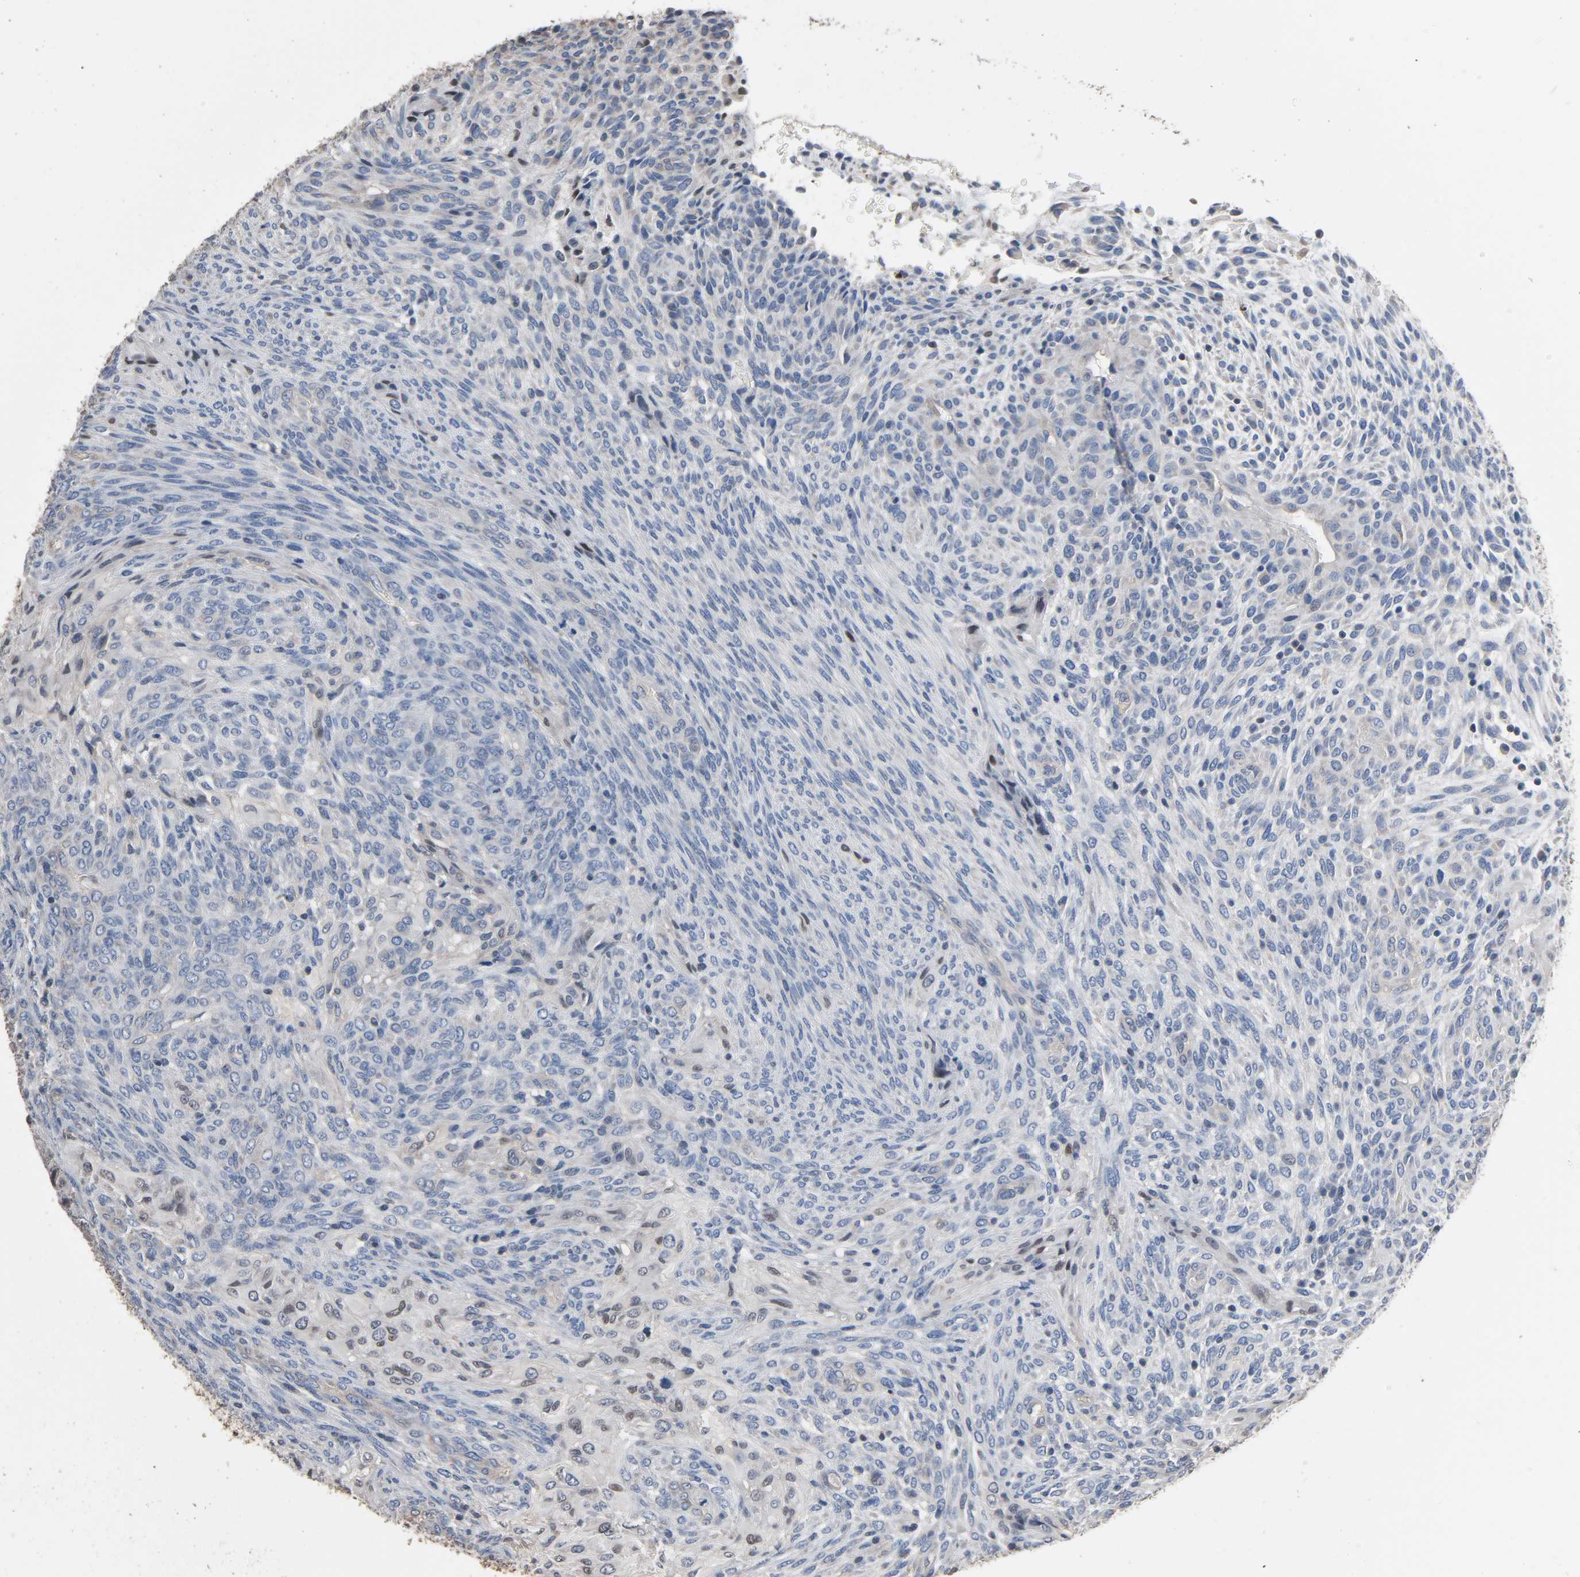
{"staining": {"intensity": "moderate", "quantity": "<25%", "location": "nuclear"}, "tissue": "glioma", "cell_type": "Tumor cells", "image_type": "cancer", "snomed": [{"axis": "morphology", "description": "Glioma, malignant, High grade"}, {"axis": "topography", "description": "Cerebral cortex"}], "caption": "Glioma was stained to show a protein in brown. There is low levels of moderate nuclear expression in about <25% of tumor cells. (DAB IHC, brown staining for protein, blue staining for nuclei).", "gene": "SOX6", "patient": {"sex": "female", "age": 55}}